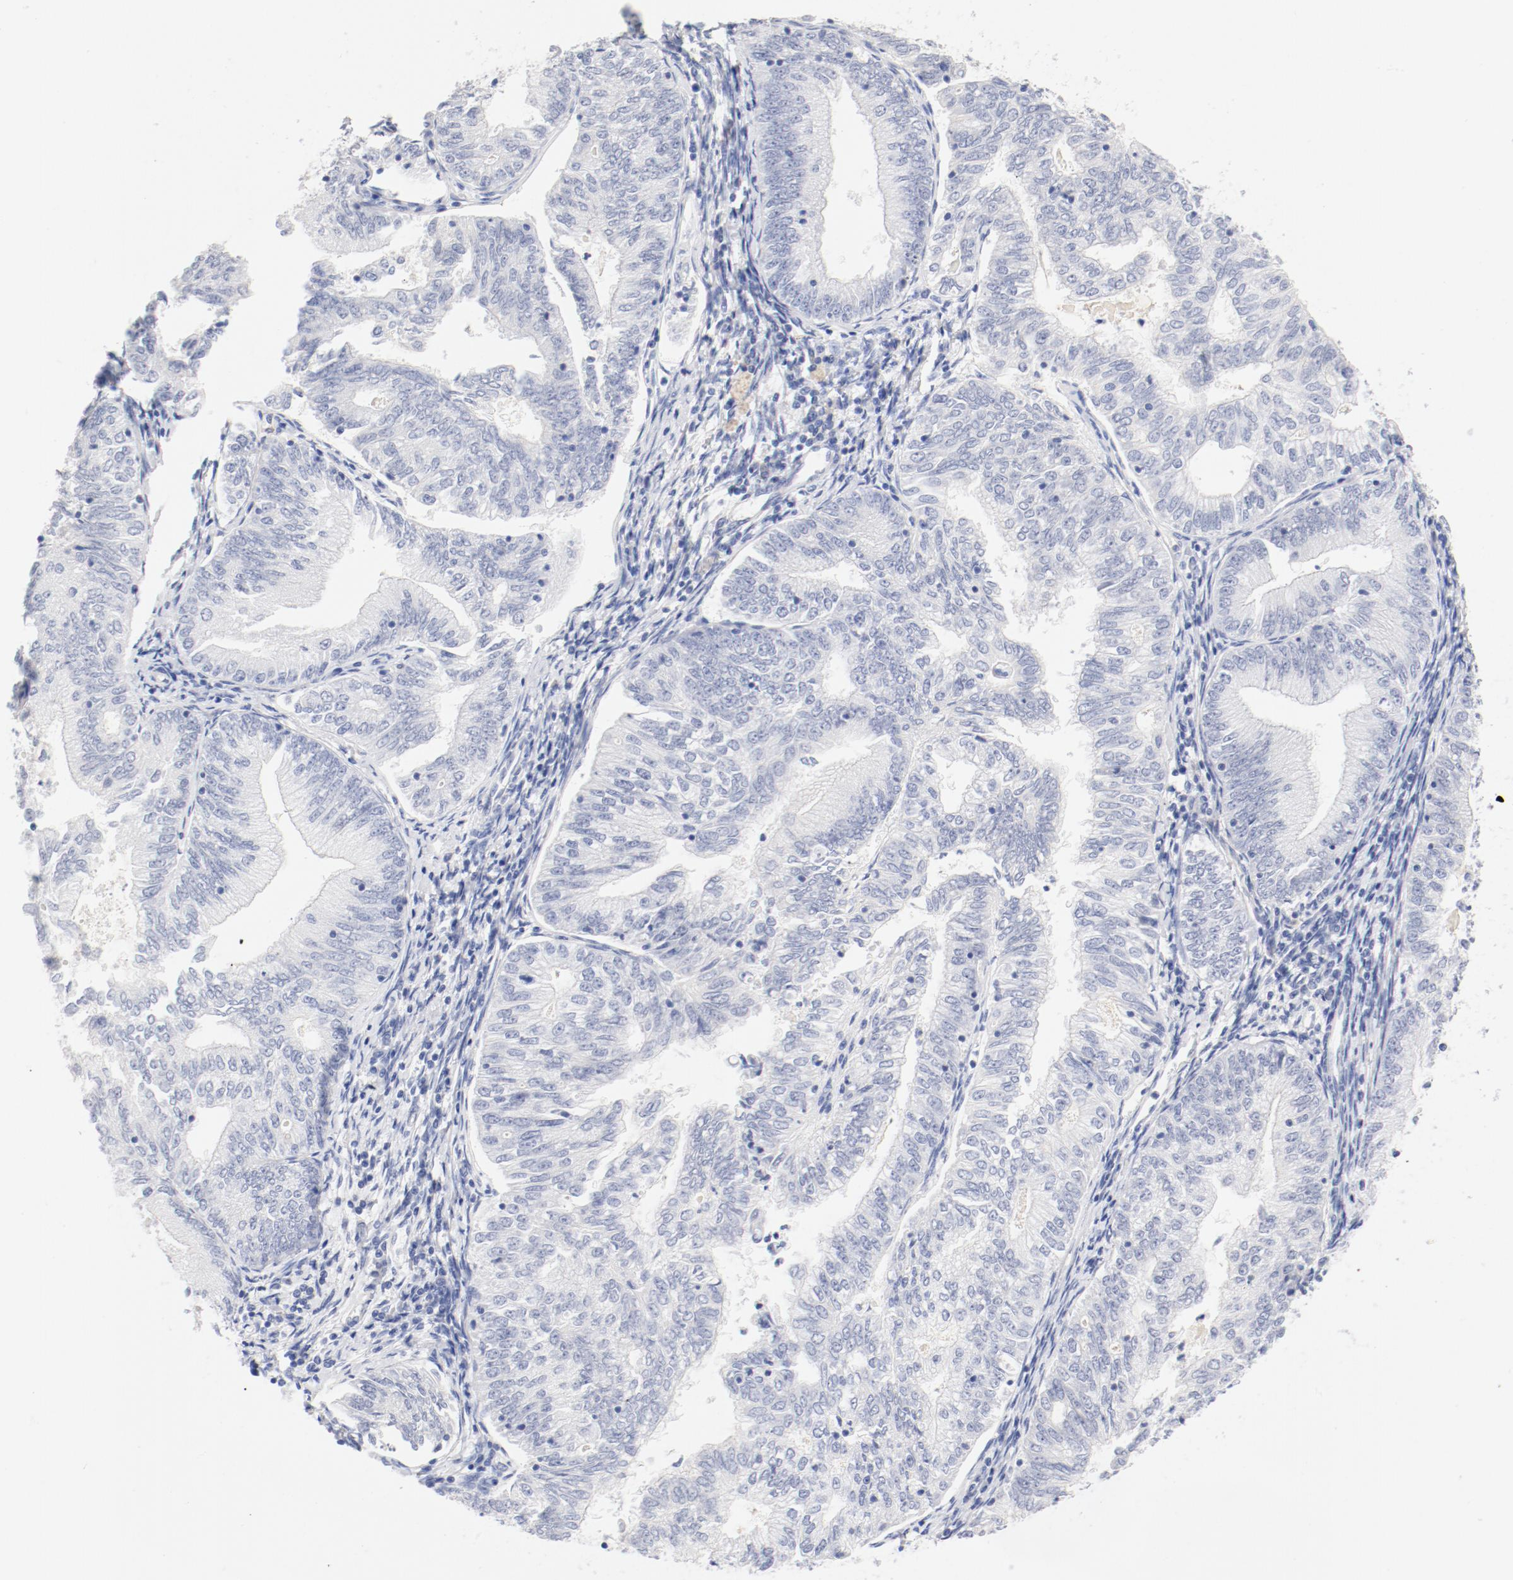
{"staining": {"intensity": "negative", "quantity": "none", "location": "none"}, "tissue": "endometrial cancer", "cell_type": "Tumor cells", "image_type": "cancer", "snomed": [{"axis": "morphology", "description": "Adenocarcinoma, NOS"}, {"axis": "topography", "description": "Endometrium"}], "caption": "This is an immunohistochemistry (IHC) photomicrograph of endometrial cancer (adenocarcinoma). There is no expression in tumor cells.", "gene": "HOMER1", "patient": {"sex": "female", "age": 69}}